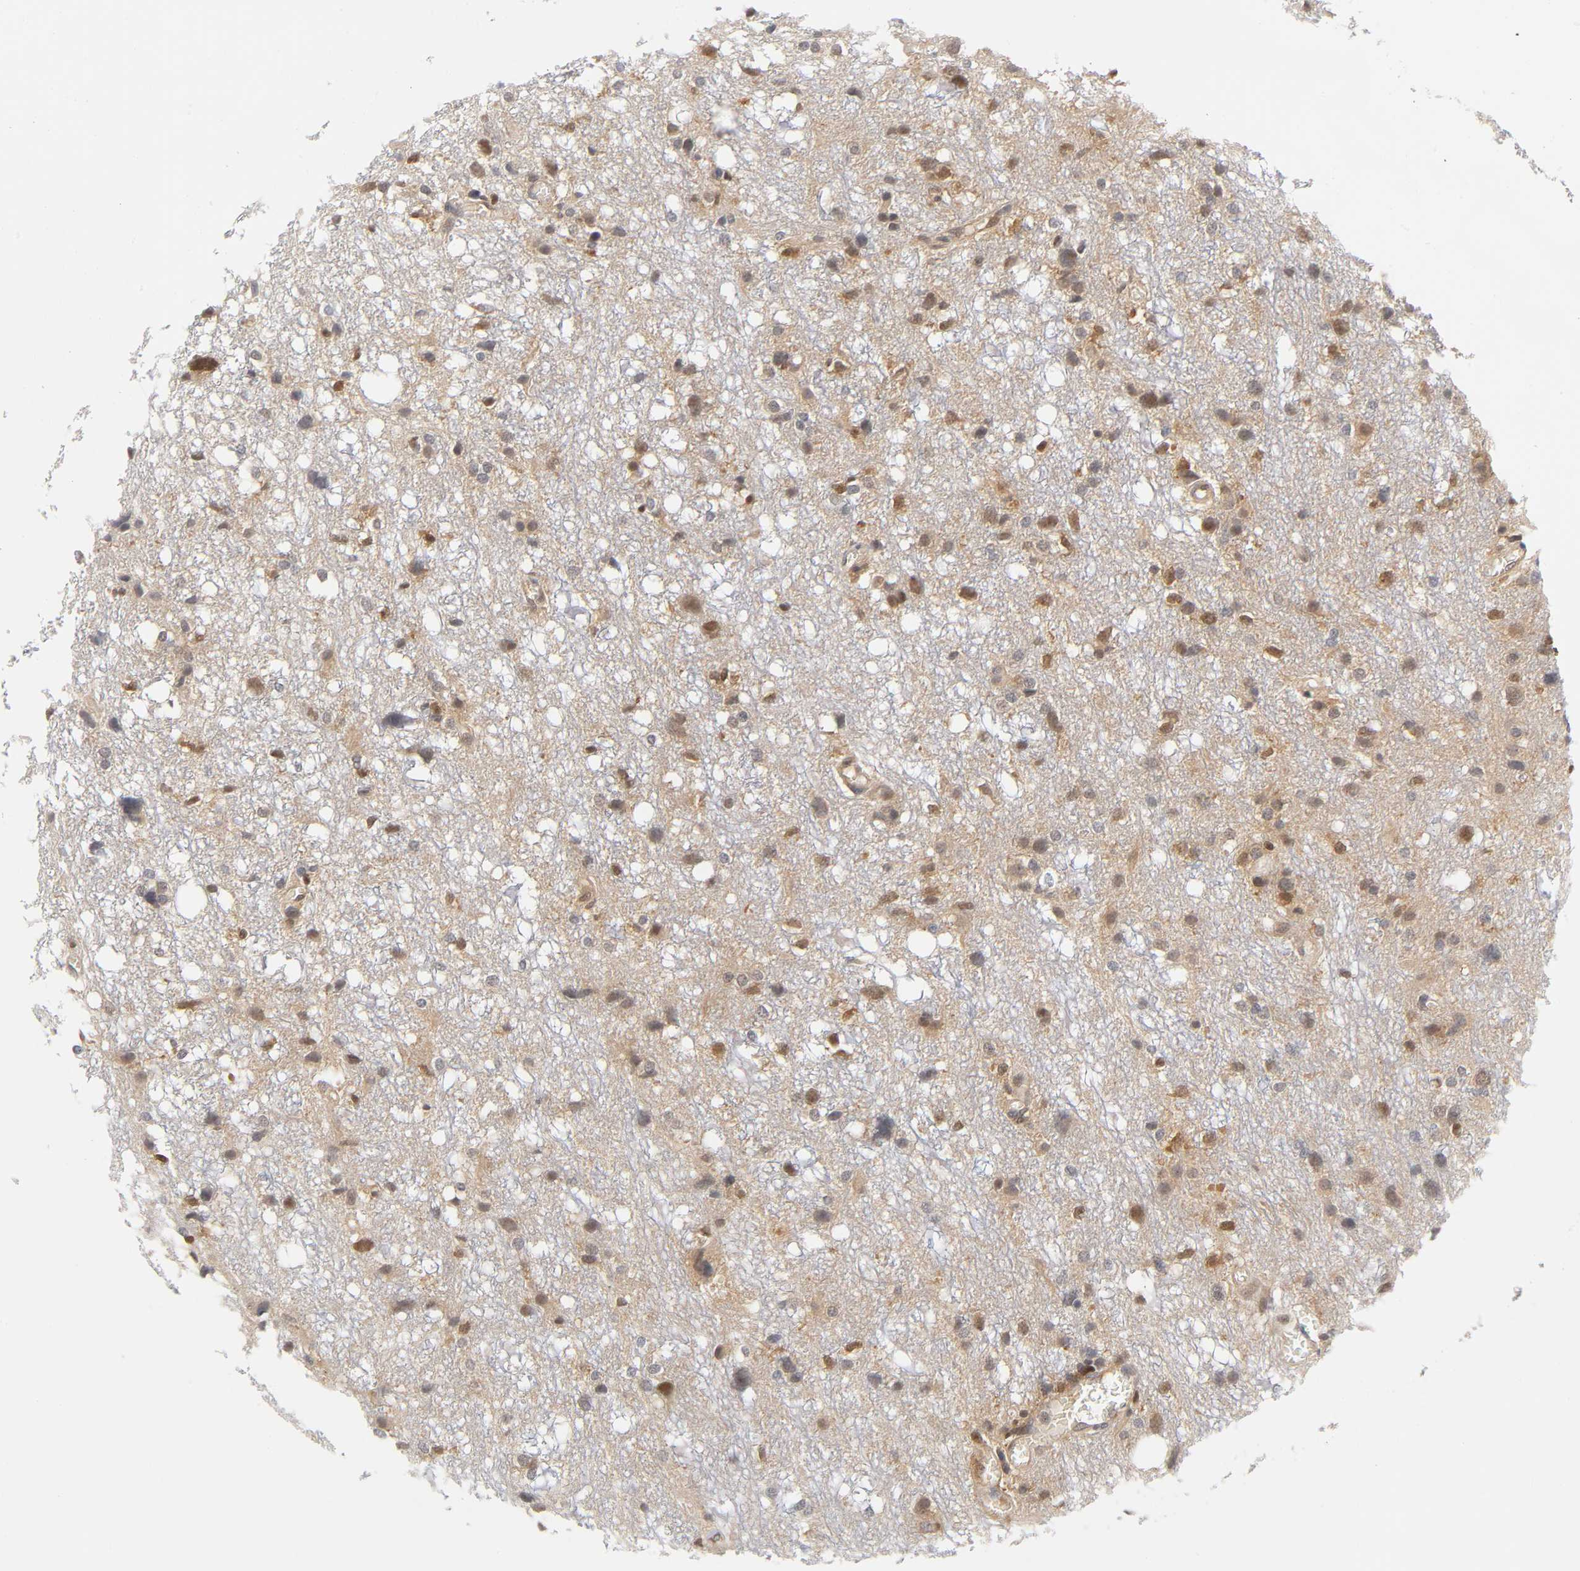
{"staining": {"intensity": "moderate", "quantity": "25%-75%", "location": "cytoplasmic/membranous,nuclear"}, "tissue": "glioma", "cell_type": "Tumor cells", "image_type": "cancer", "snomed": [{"axis": "morphology", "description": "Glioma, malignant, High grade"}, {"axis": "topography", "description": "Brain"}], "caption": "Moderate cytoplasmic/membranous and nuclear staining for a protein is seen in approximately 25%-75% of tumor cells of glioma using immunohistochemistry.", "gene": "DFFB", "patient": {"sex": "female", "age": 59}}